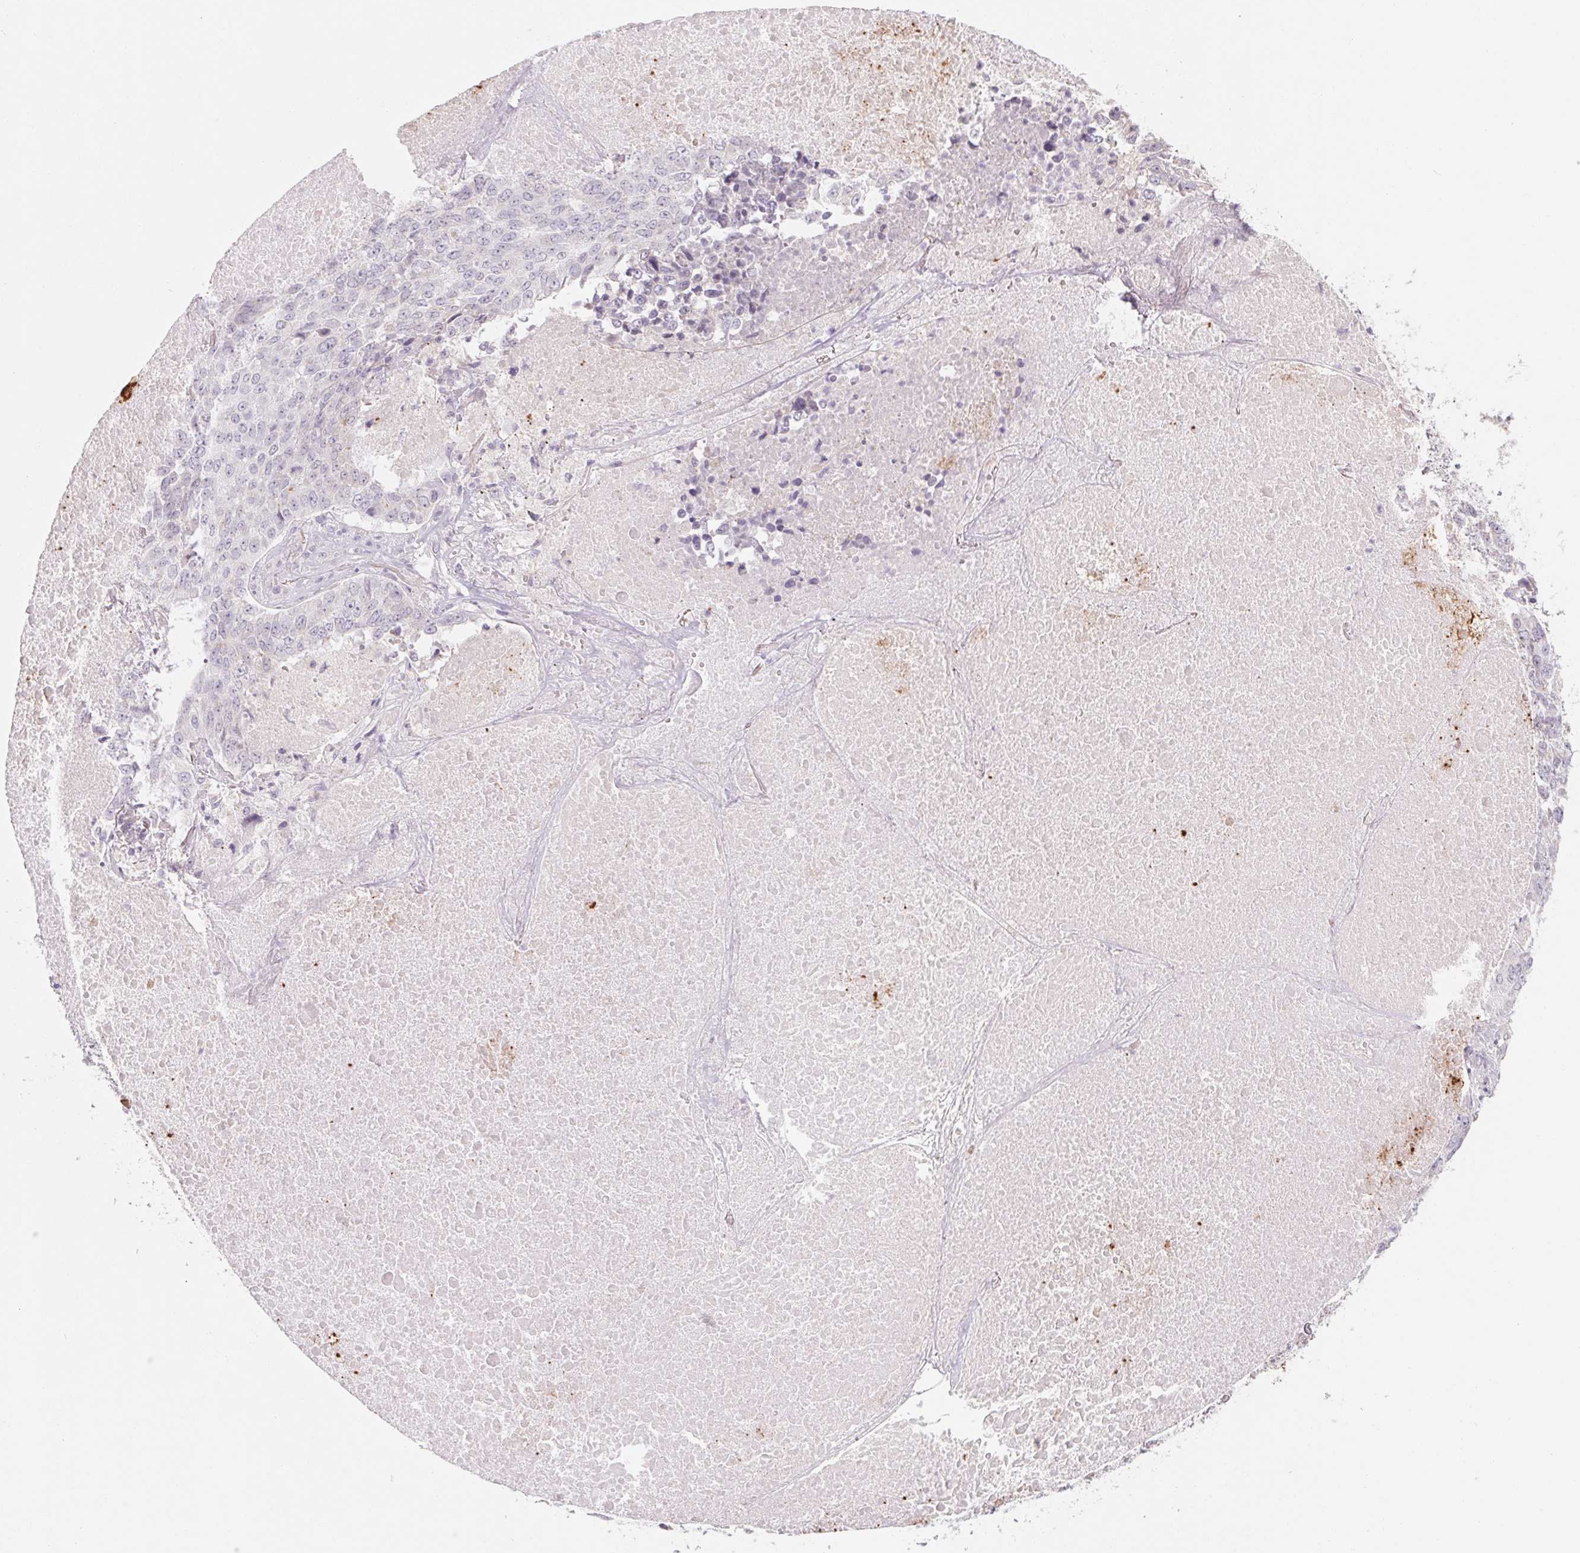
{"staining": {"intensity": "negative", "quantity": "none", "location": "none"}, "tissue": "lung cancer", "cell_type": "Tumor cells", "image_type": "cancer", "snomed": [{"axis": "morphology", "description": "Normal tissue, NOS"}, {"axis": "morphology", "description": "Squamous cell carcinoma, NOS"}, {"axis": "topography", "description": "Bronchus"}, {"axis": "topography", "description": "Lung"}], "caption": "High magnification brightfield microscopy of lung cancer (squamous cell carcinoma) stained with DAB (3,3'-diaminobenzidine) (brown) and counterstained with hematoxylin (blue): tumor cells show no significant staining. (DAB (3,3'-diaminobenzidine) IHC visualized using brightfield microscopy, high magnification).", "gene": "POU1F1", "patient": {"sex": "male", "age": 64}}